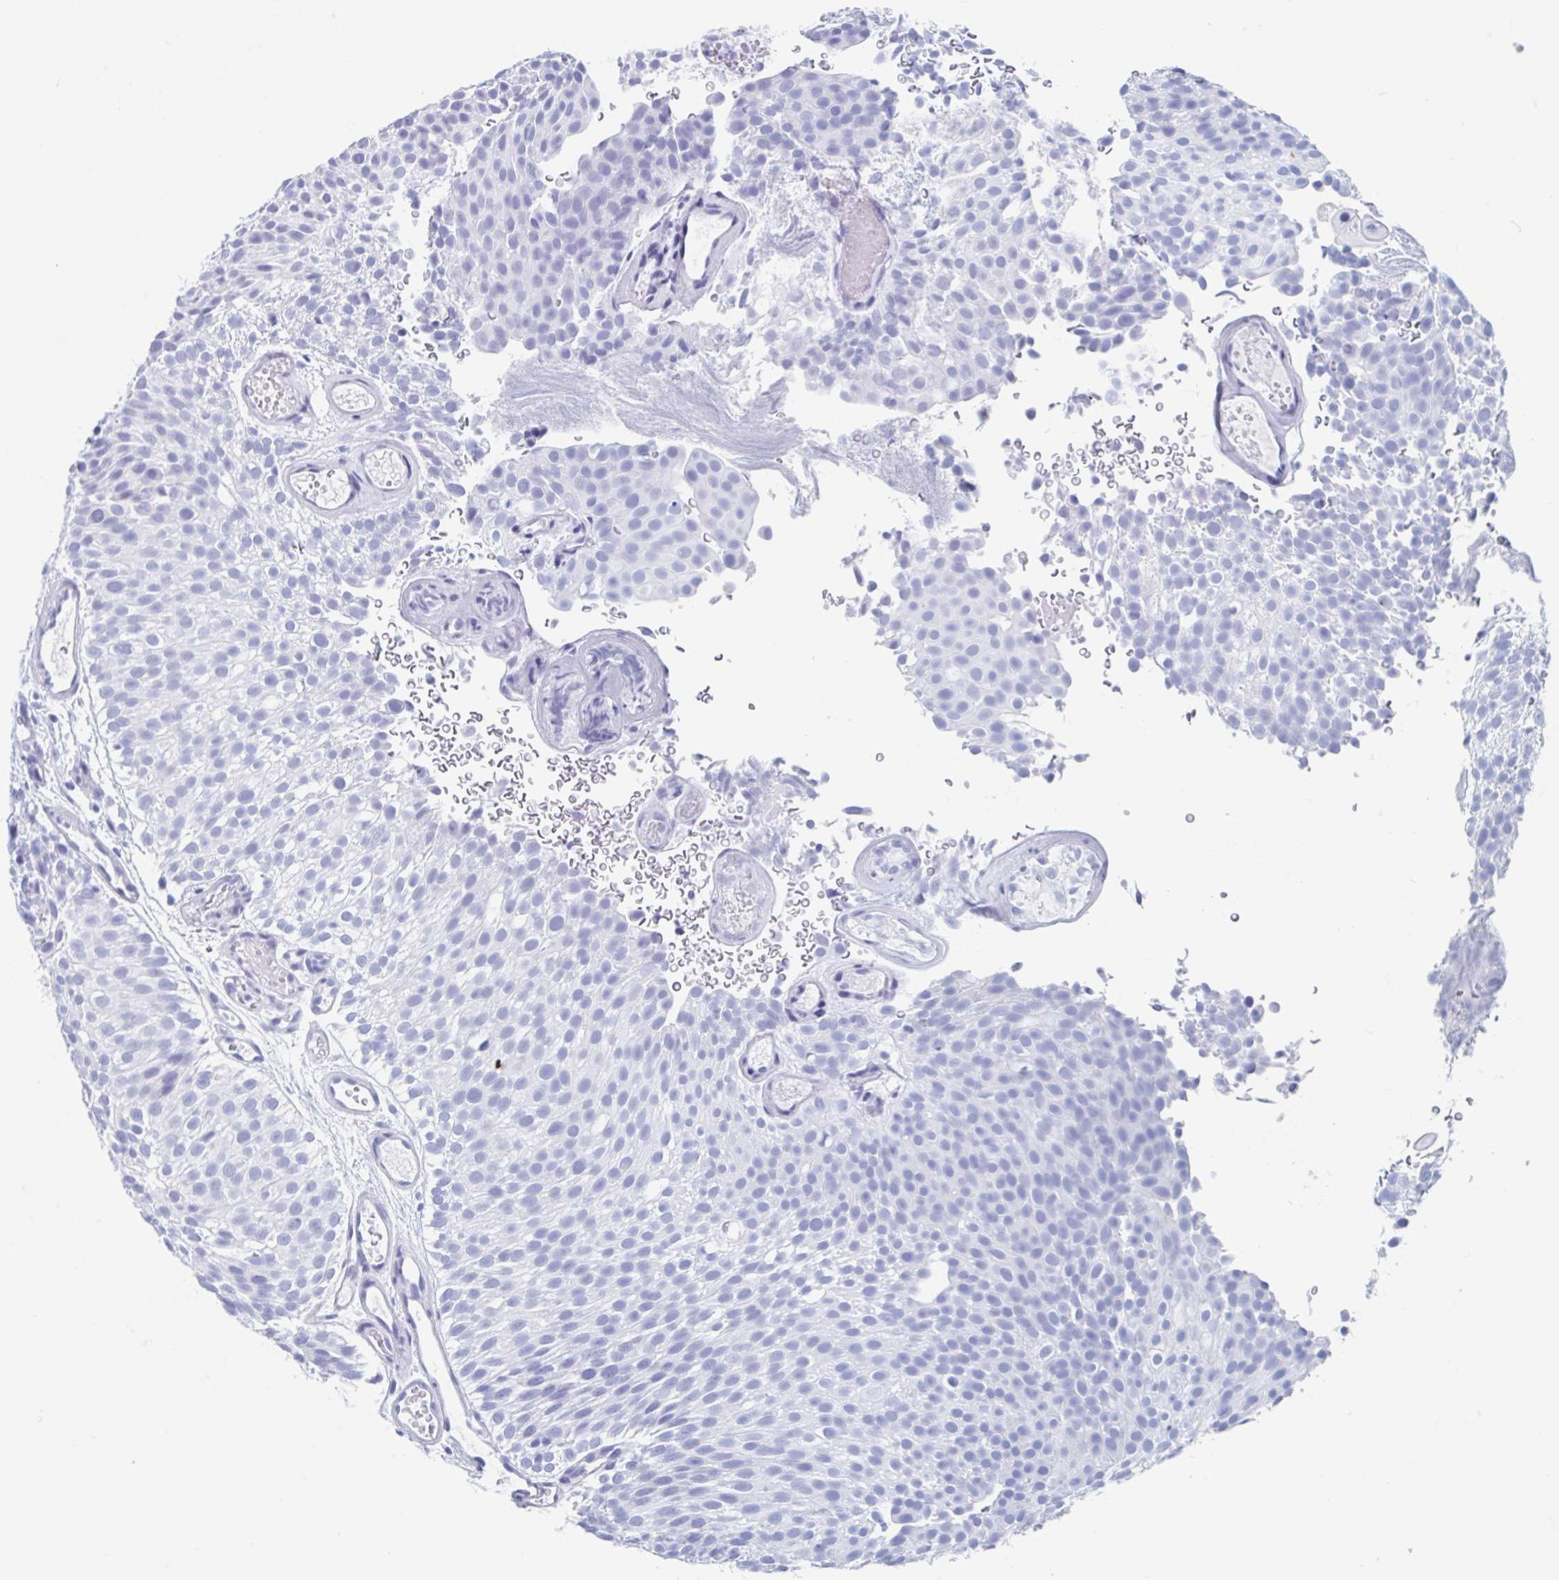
{"staining": {"intensity": "negative", "quantity": "none", "location": "none"}, "tissue": "urothelial cancer", "cell_type": "Tumor cells", "image_type": "cancer", "snomed": [{"axis": "morphology", "description": "Urothelial carcinoma, Low grade"}, {"axis": "topography", "description": "Urinary bladder"}], "caption": "Micrograph shows no protein positivity in tumor cells of urothelial cancer tissue.", "gene": "HDGFL1", "patient": {"sex": "male", "age": 78}}